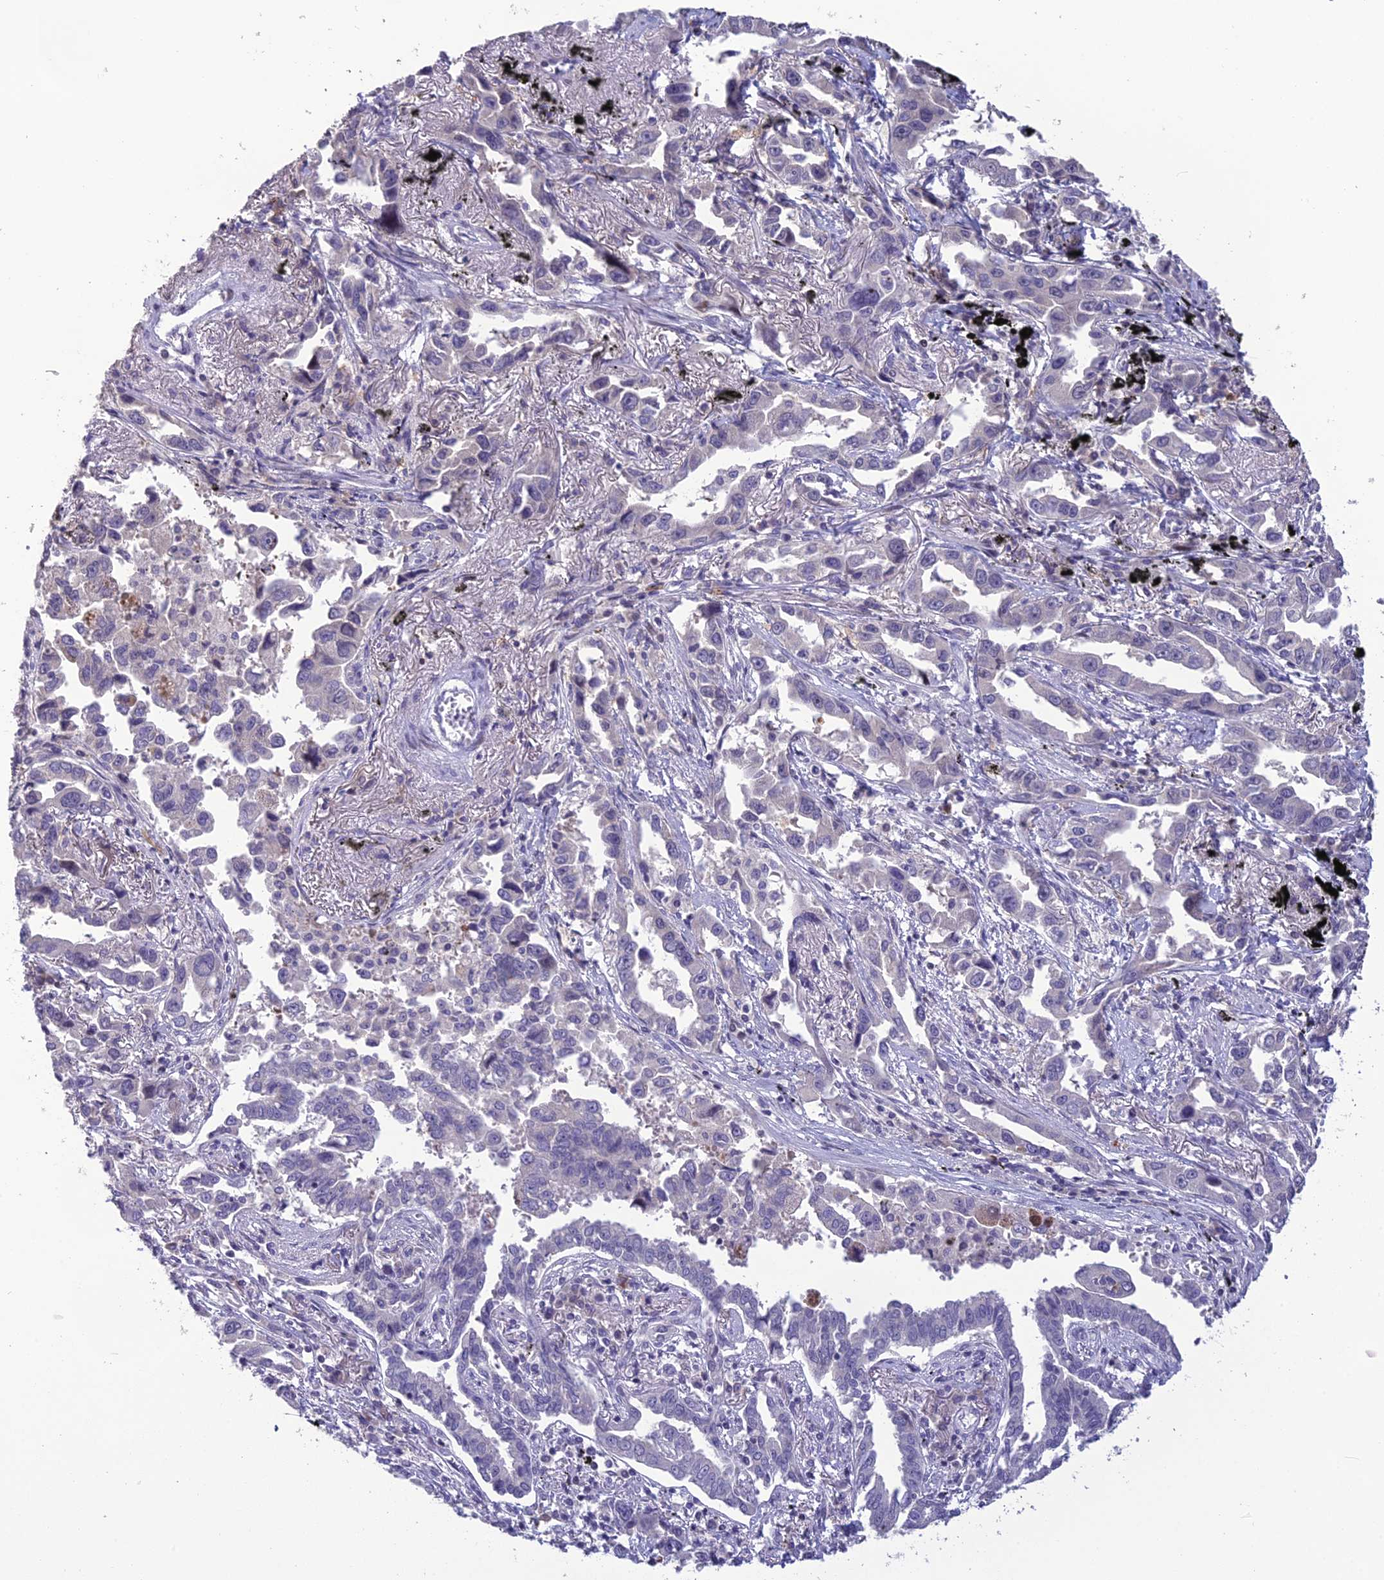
{"staining": {"intensity": "negative", "quantity": "none", "location": "none"}, "tissue": "lung cancer", "cell_type": "Tumor cells", "image_type": "cancer", "snomed": [{"axis": "morphology", "description": "Adenocarcinoma, NOS"}, {"axis": "topography", "description": "Lung"}], "caption": "High magnification brightfield microscopy of lung cancer (adenocarcinoma) stained with DAB (3,3'-diaminobenzidine) (brown) and counterstained with hematoxylin (blue): tumor cells show no significant expression.", "gene": "TMEM134", "patient": {"sex": "male", "age": 67}}